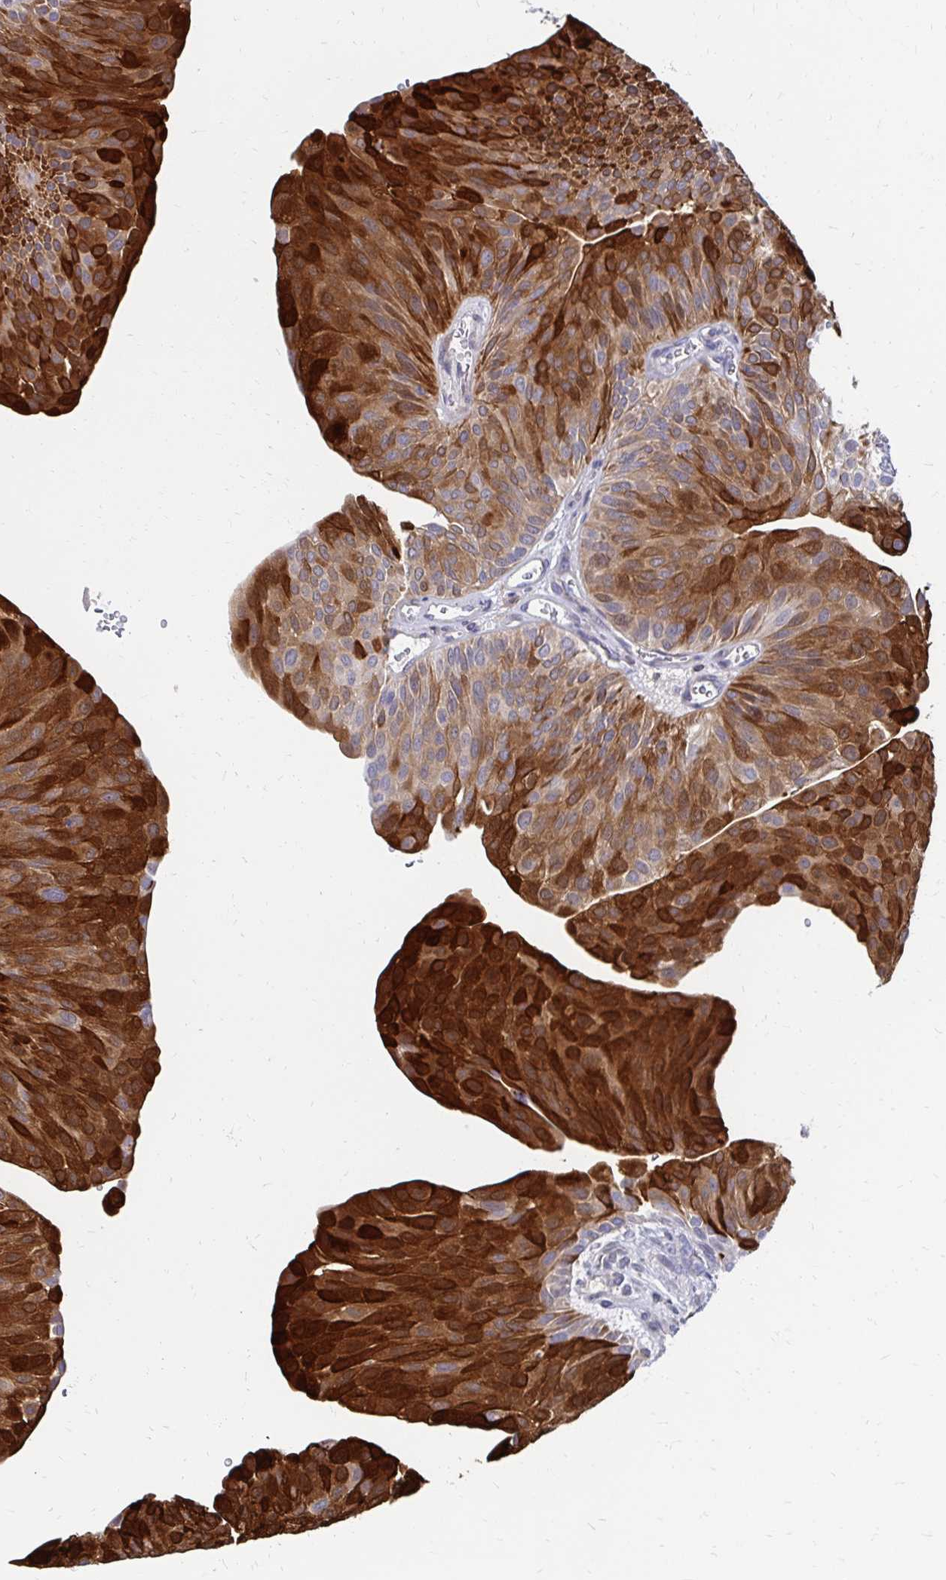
{"staining": {"intensity": "strong", "quantity": ">75%", "location": "cytoplasmic/membranous"}, "tissue": "urothelial cancer", "cell_type": "Tumor cells", "image_type": "cancer", "snomed": [{"axis": "morphology", "description": "Urothelial carcinoma, NOS"}, {"axis": "topography", "description": "Urinary bladder"}], "caption": "Immunohistochemical staining of human urothelial cancer reveals high levels of strong cytoplasmic/membranous staining in about >75% of tumor cells.", "gene": "CDKL1", "patient": {"sex": "male", "age": 67}}